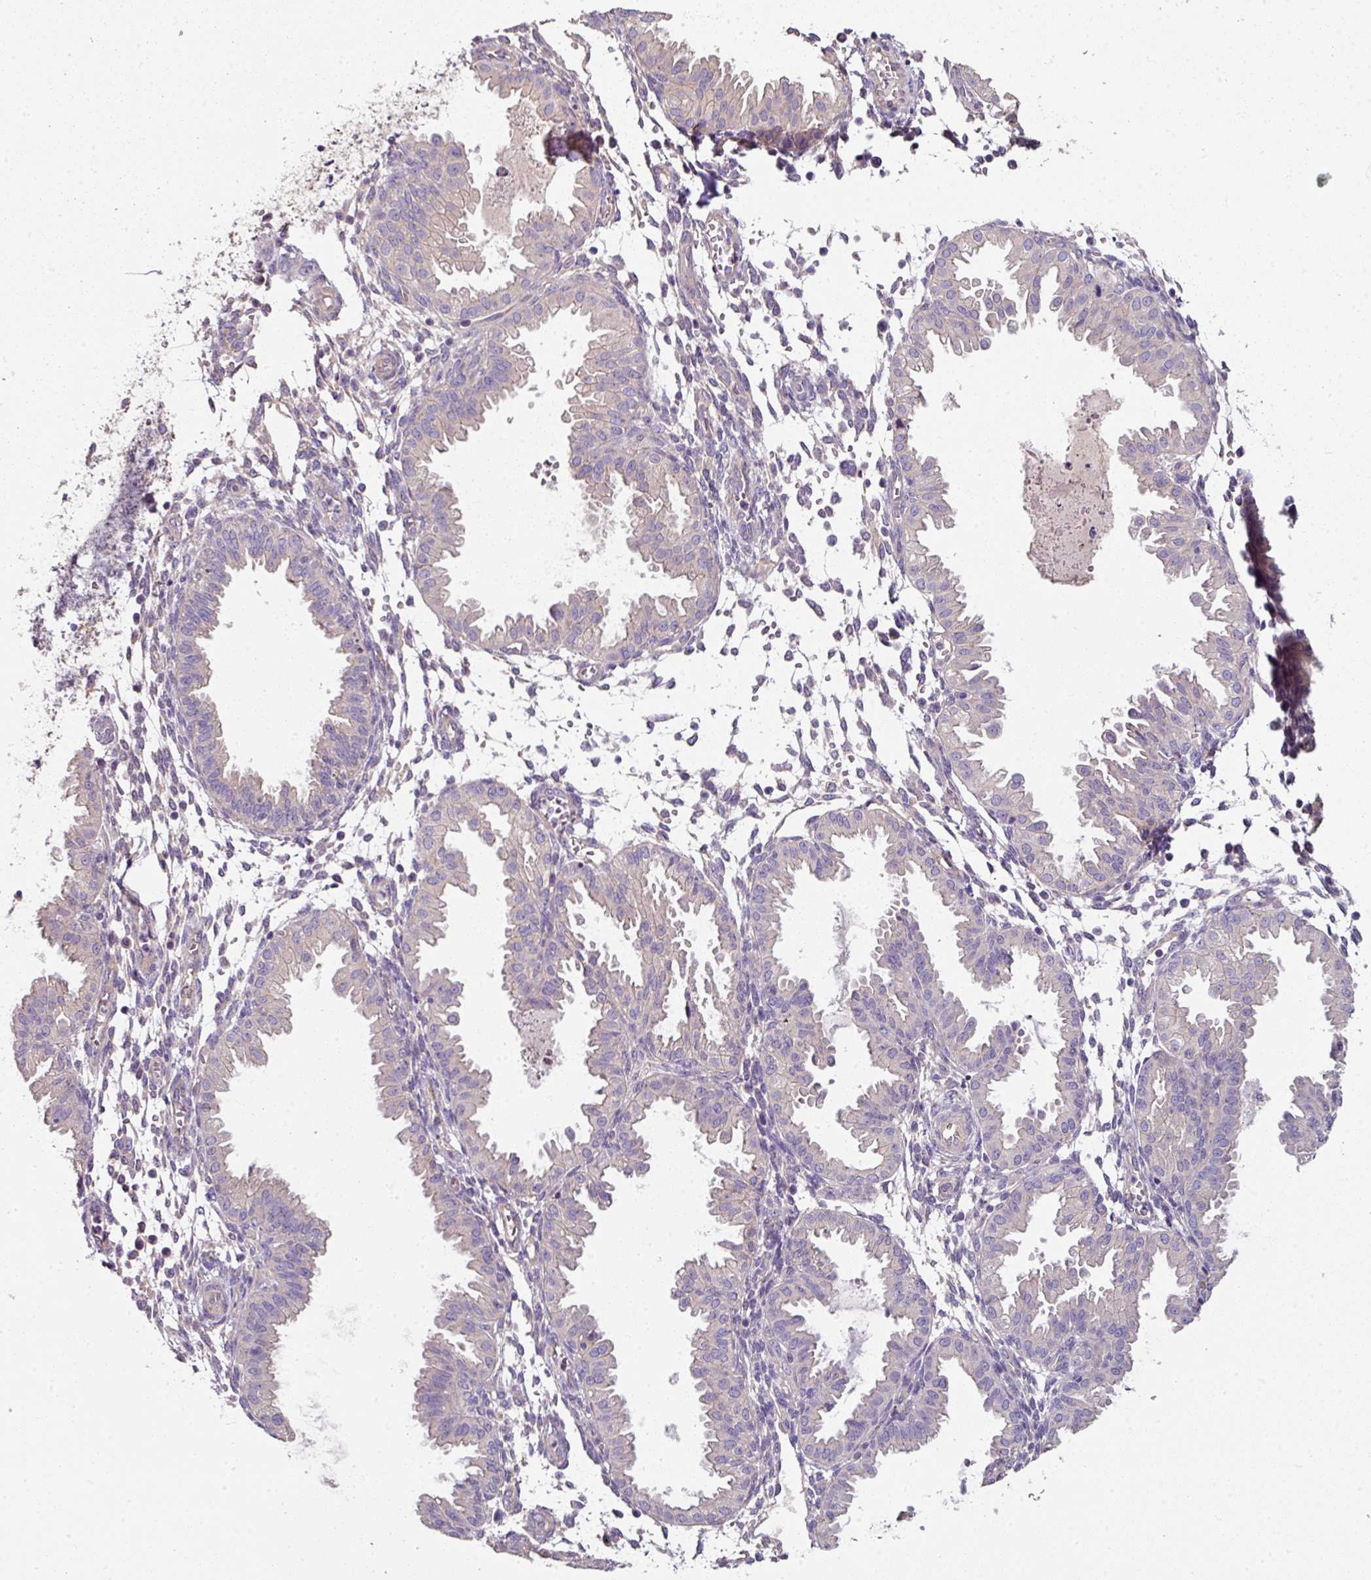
{"staining": {"intensity": "negative", "quantity": "none", "location": "none"}, "tissue": "endometrium", "cell_type": "Cells in endometrial stroma", "image_type": "normal", "snomed": [{"axis": "morphology", "description": "Normal tissue, NOS"}, {"axis": "topography", "description": "Endometrium"}], "caption": "Immunohistochemistry micrograph of benign human endometrium stained for a protein (brown), which displays no expression in cells in endometrial stroma.", "gene": "C4orf48", "patient": {"sex": "female", "age": 33}}